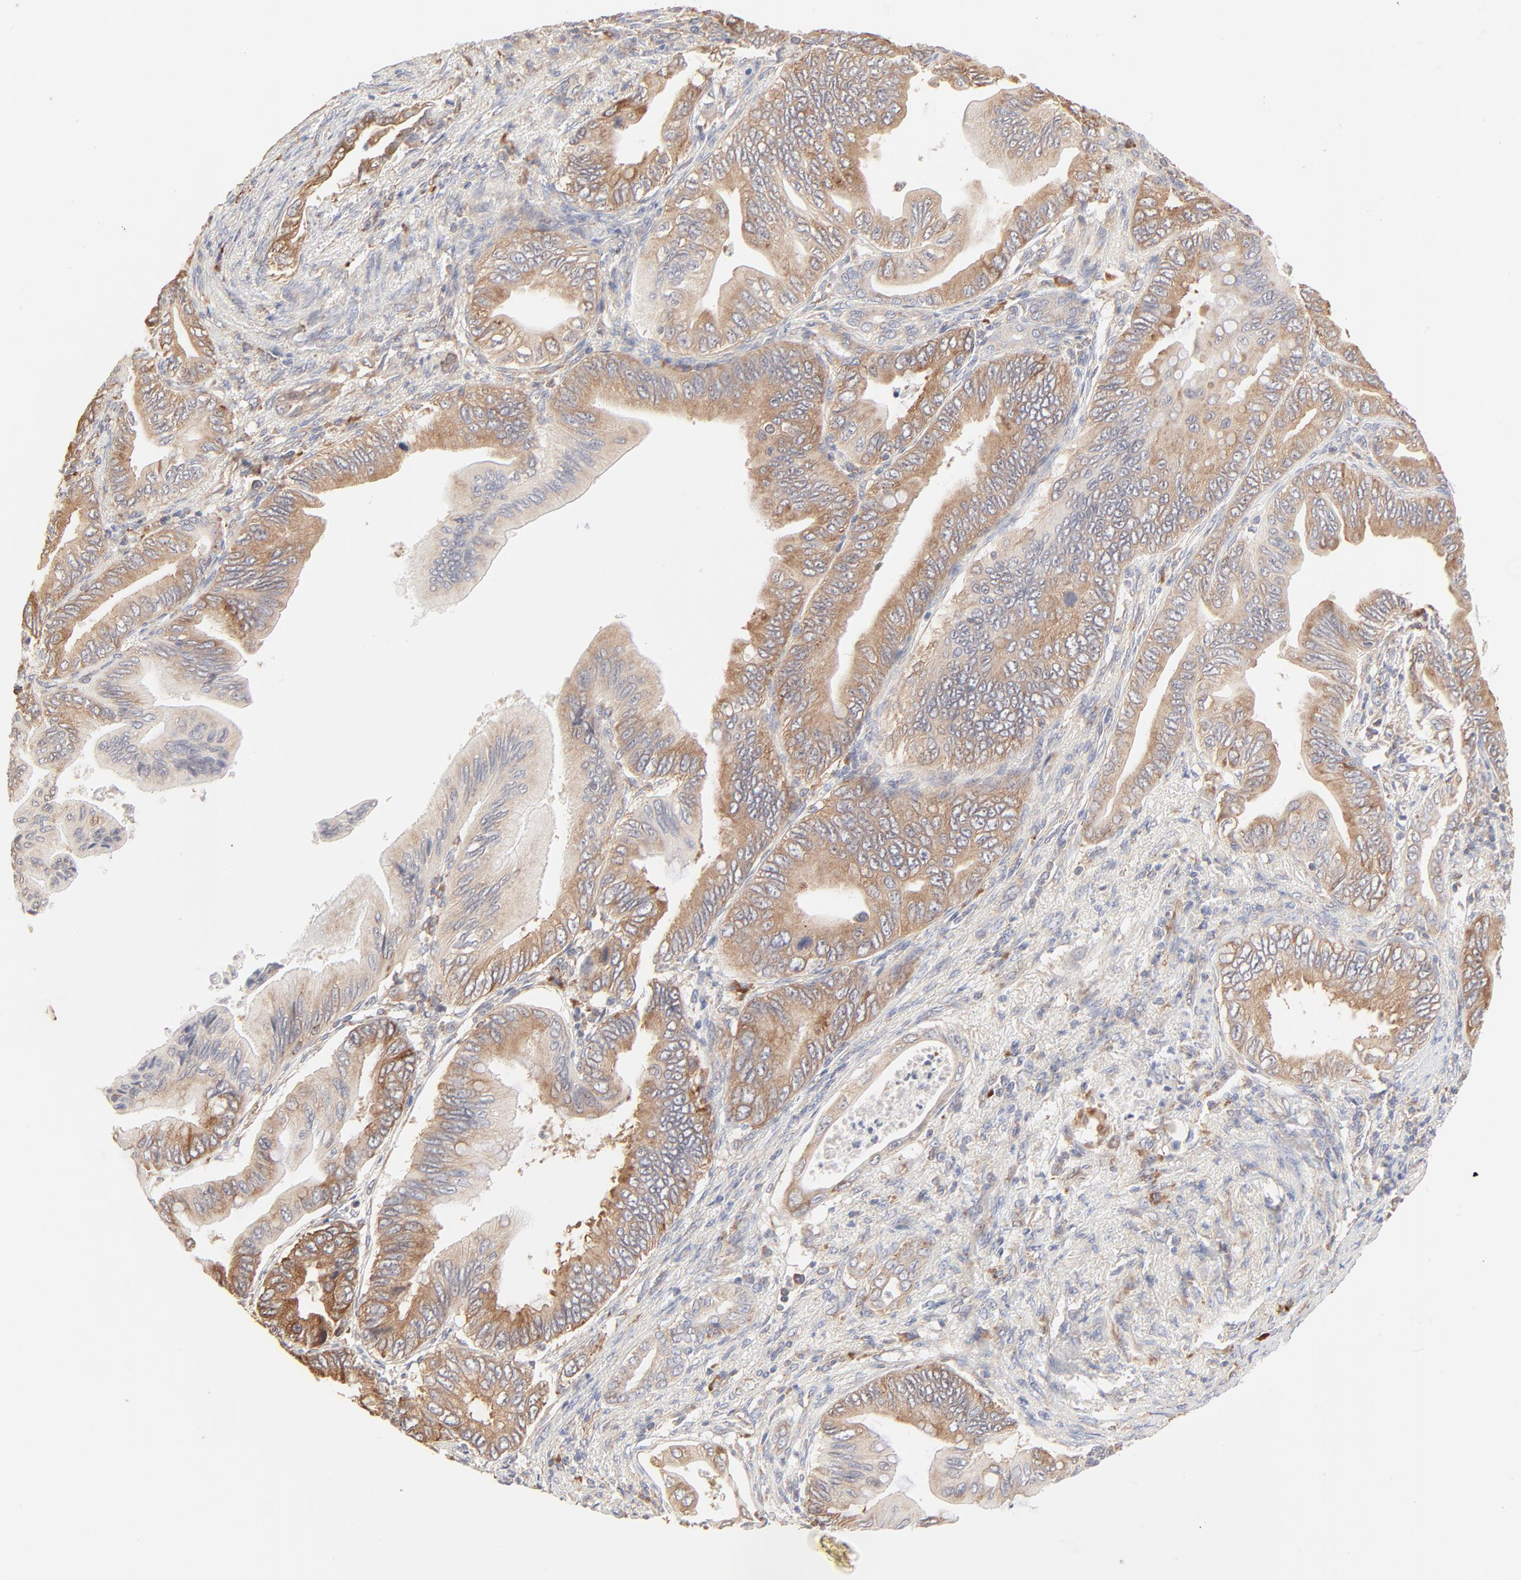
{"staining": {"intensity": "weak", "quantity": "25%-75%", "location": "cytoplasmic/membranous"}, "tissue": "pancreatic cancer", "cell_type": "Tumor cells", "image_type": "cancer", "snomed": [{"axis": "morphology", "description": "Adenocarcinoma, NOS"}, {"axis": "topography", "description": "Pancreas"}], "caption": "Immunohistochemical staining of pancreatic cancer (adenocarcinoma) displays weak cytoplasmic/membranous protein staining in about 25%-75% of tumor cells. (IHC, brightfield microscopy, high magnification).", "gene": "RPS20", "patient": {"sex": "female", "age": 66}}